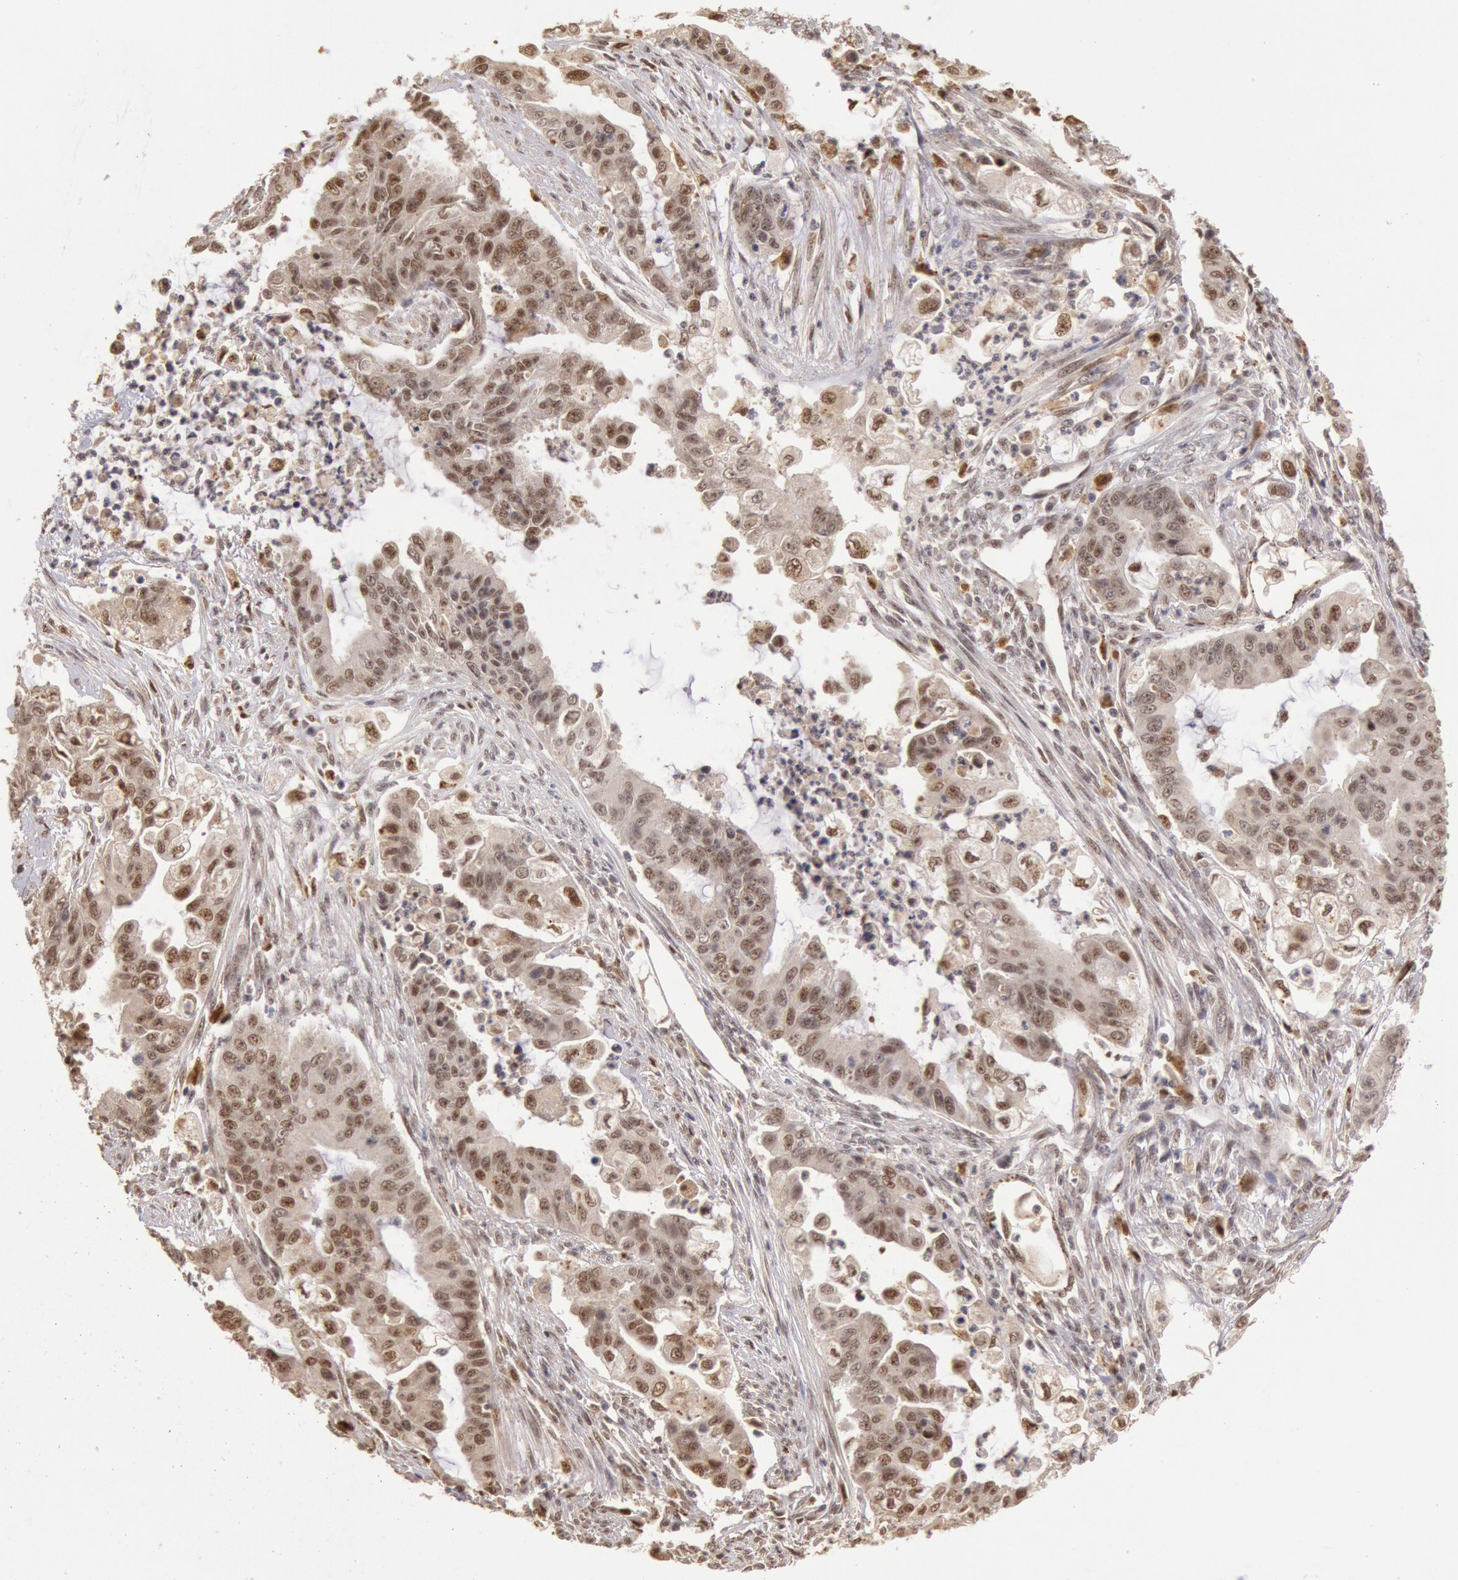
{"staining": {"intensity": "weak", "quantity": ">75%", "location": "nuclear"}, "tissue": "endometrial cancer", "cell_type": "Tumor cells", "image_type": "cancer", "snomed": [{"axis": "morphology", "description": "Adenocarcinoma, NOS"}, {"axis": "topography", "description": "Endometrium"}], "caption": "Immunohistochemical staining of endometrial cancer (adenocarcinoma) exhibits low levels of weak nuclear protein expression in approximately >75% of tumor cells.", "gene": "LIG4", "patient": {"sex": "female", "age": 75}}